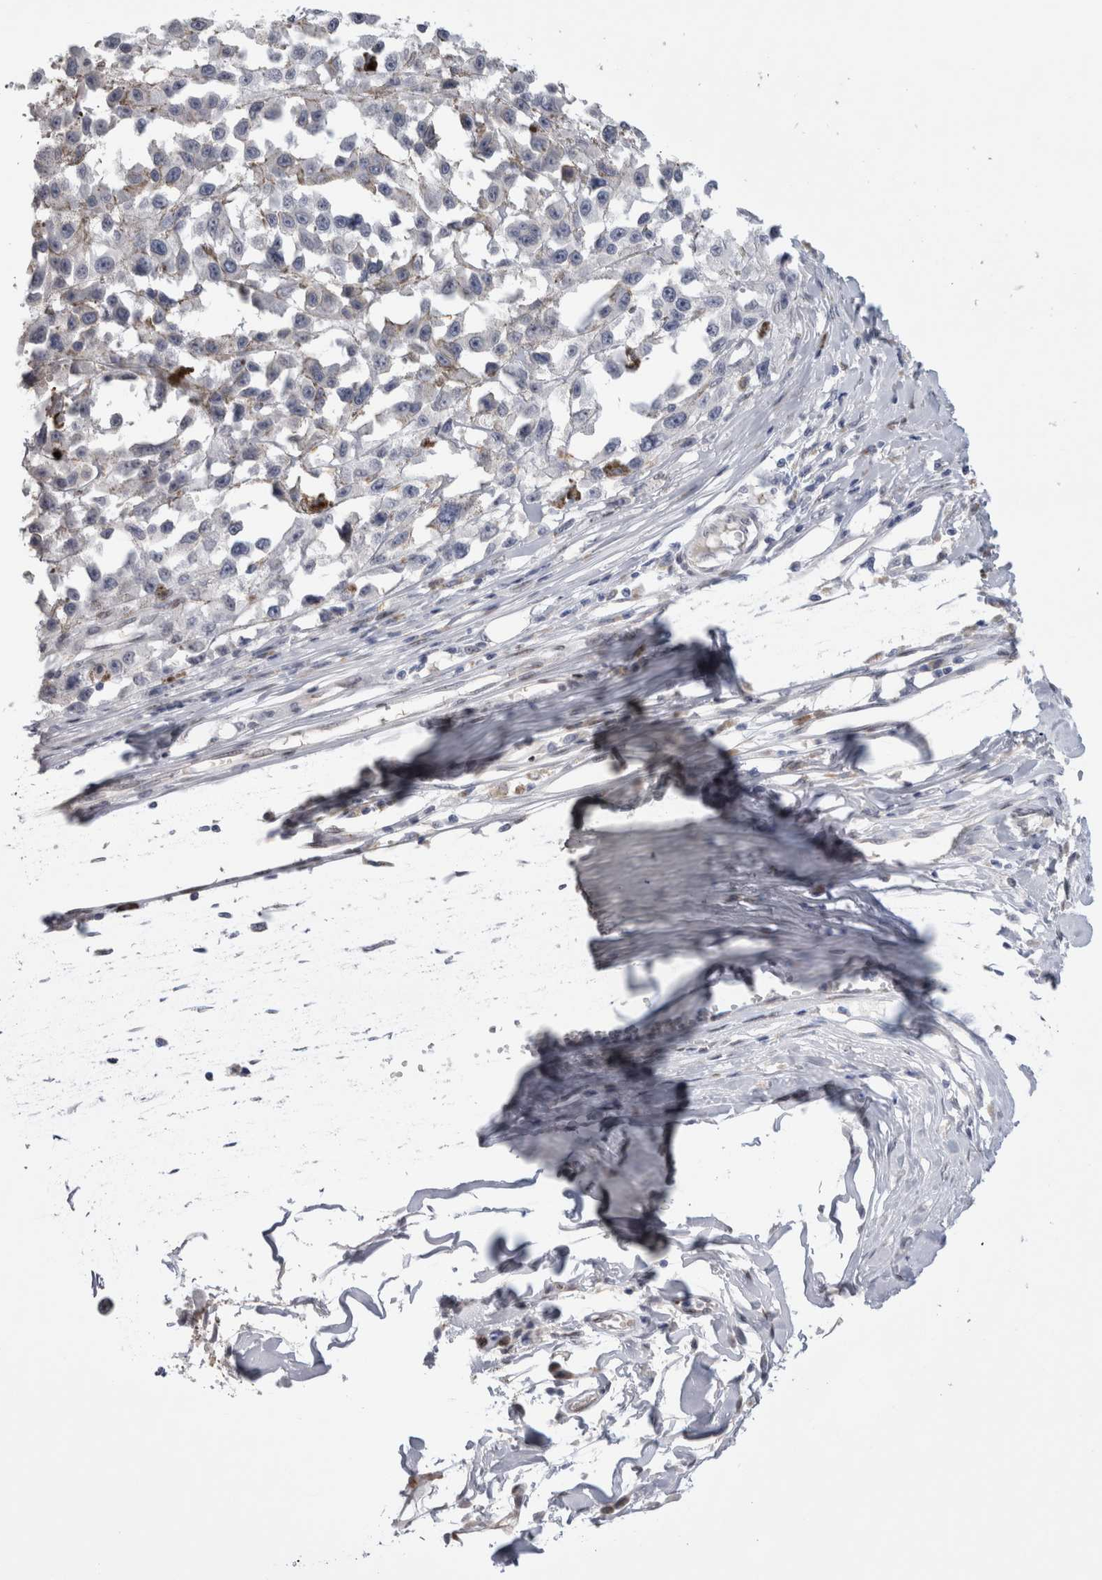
{"staining": {"intensity": "negative", "quantity": "none", "location": "none"}, "tissue": "melanoma", "cell_type": "Tumor cells", "image_type": "cancer", "snomed": [{"axis": "morphology", "description": "Malignant melanoma, Metastatic site"}, {"axis": "topography", "description": "Lymph node"}], "caption": "Immunohistochemistry (IHC) image of malignant melanoma (metastatic site) stained for a protein (brown), which reveals no expression in tumor cells.", "gene": "DMTN", "patient": {"sex": "male", "age": 59}}